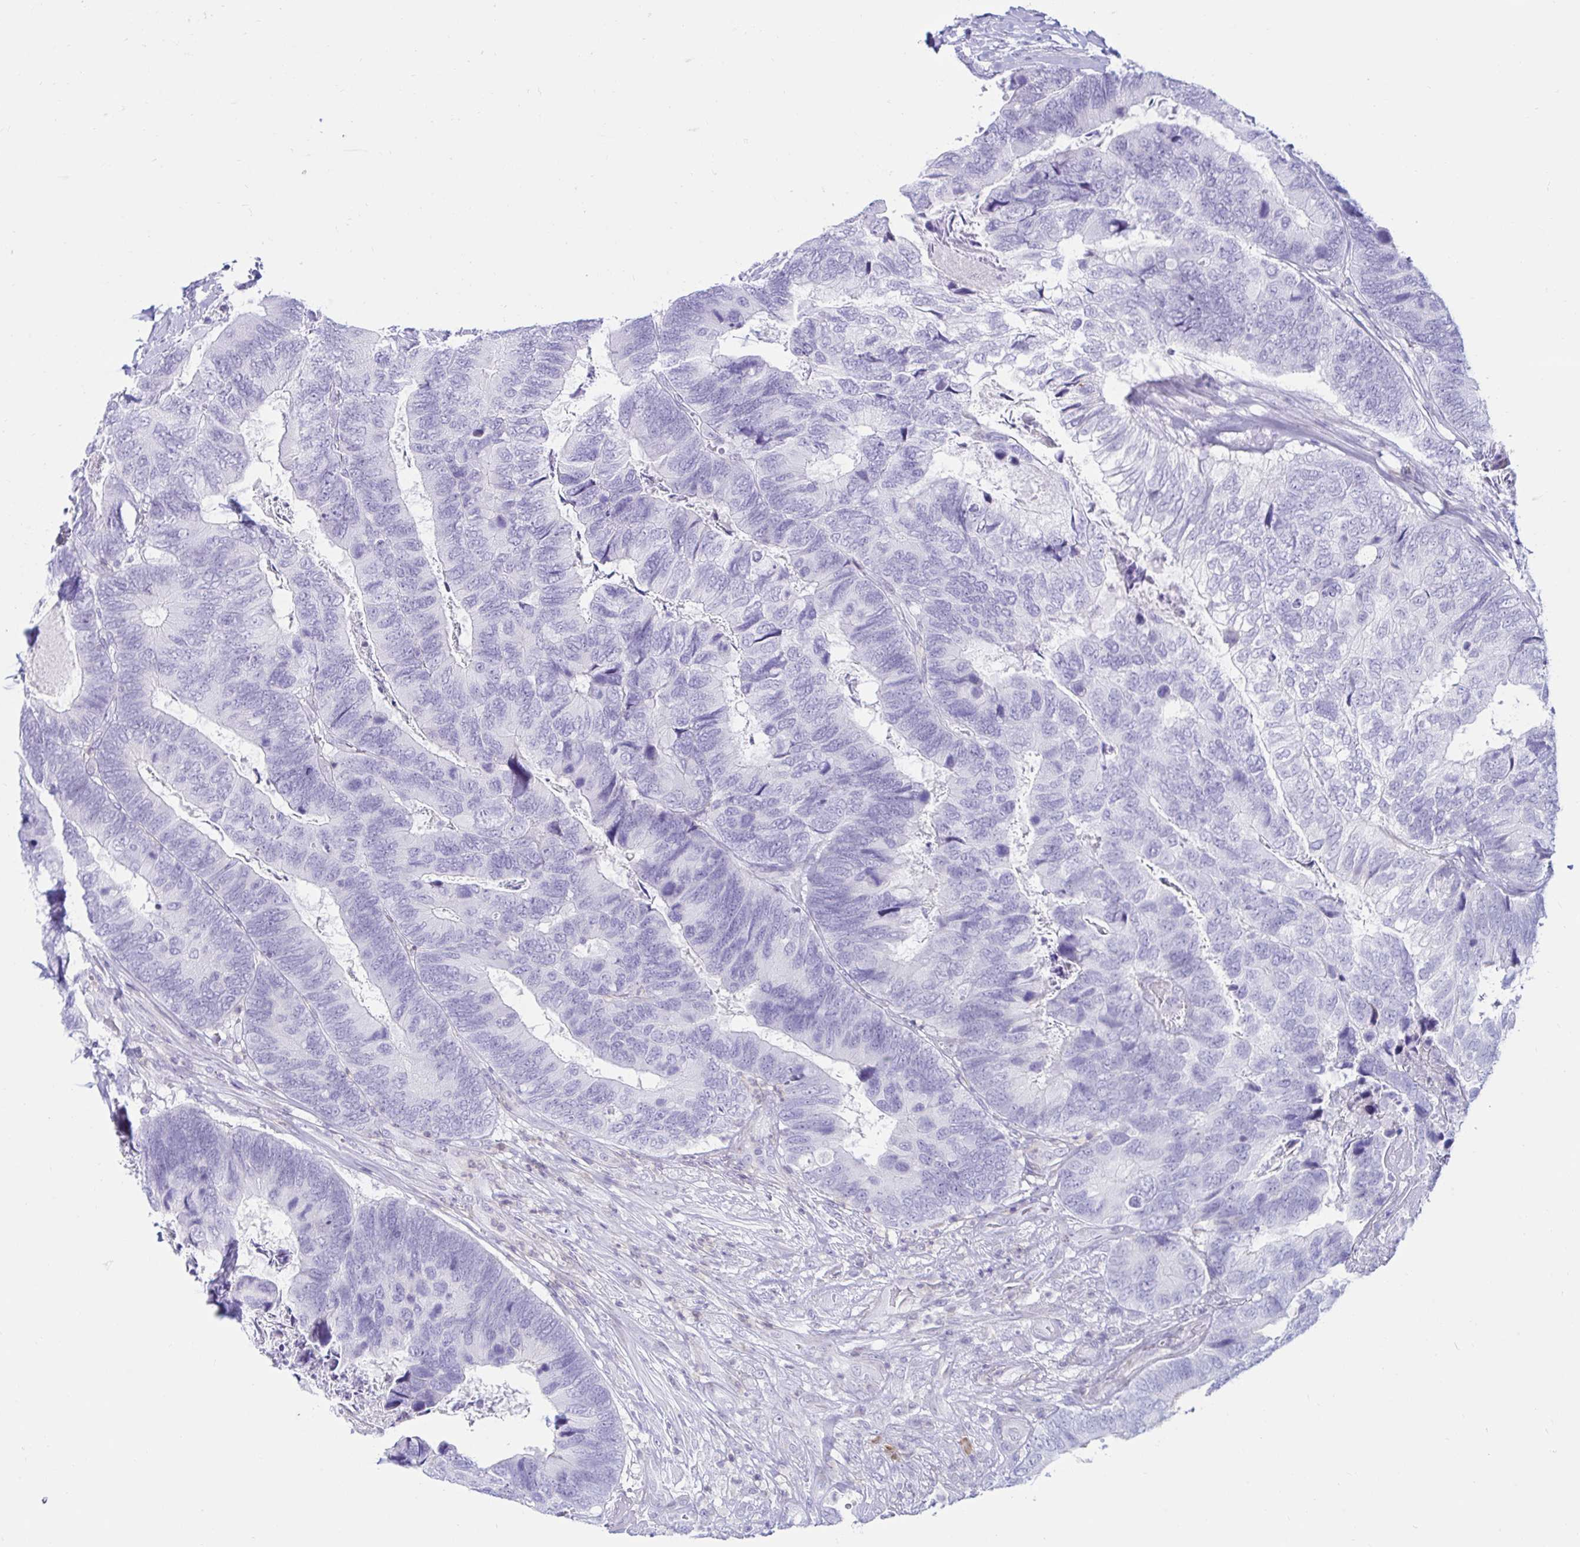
{"staining": {"intensity": "negative", "quantity": "none", "location": "none"}, "tissue": "breast cancer", "cell_type": "Tumor cells", "image_type": "cancer", "snomed": [{"axis": "morphology", "description": "Lobular carcinoma"}, {"axis": "topography", "description": "Breast"}], "caption": "IHC histopathology image of breast cancer (lobular carcinoma) stained for a protein (brown), which demonstrates no positivity in tumor cells.", "gene": "BEST1", "patient": {"sex": "female", "age": 59}}